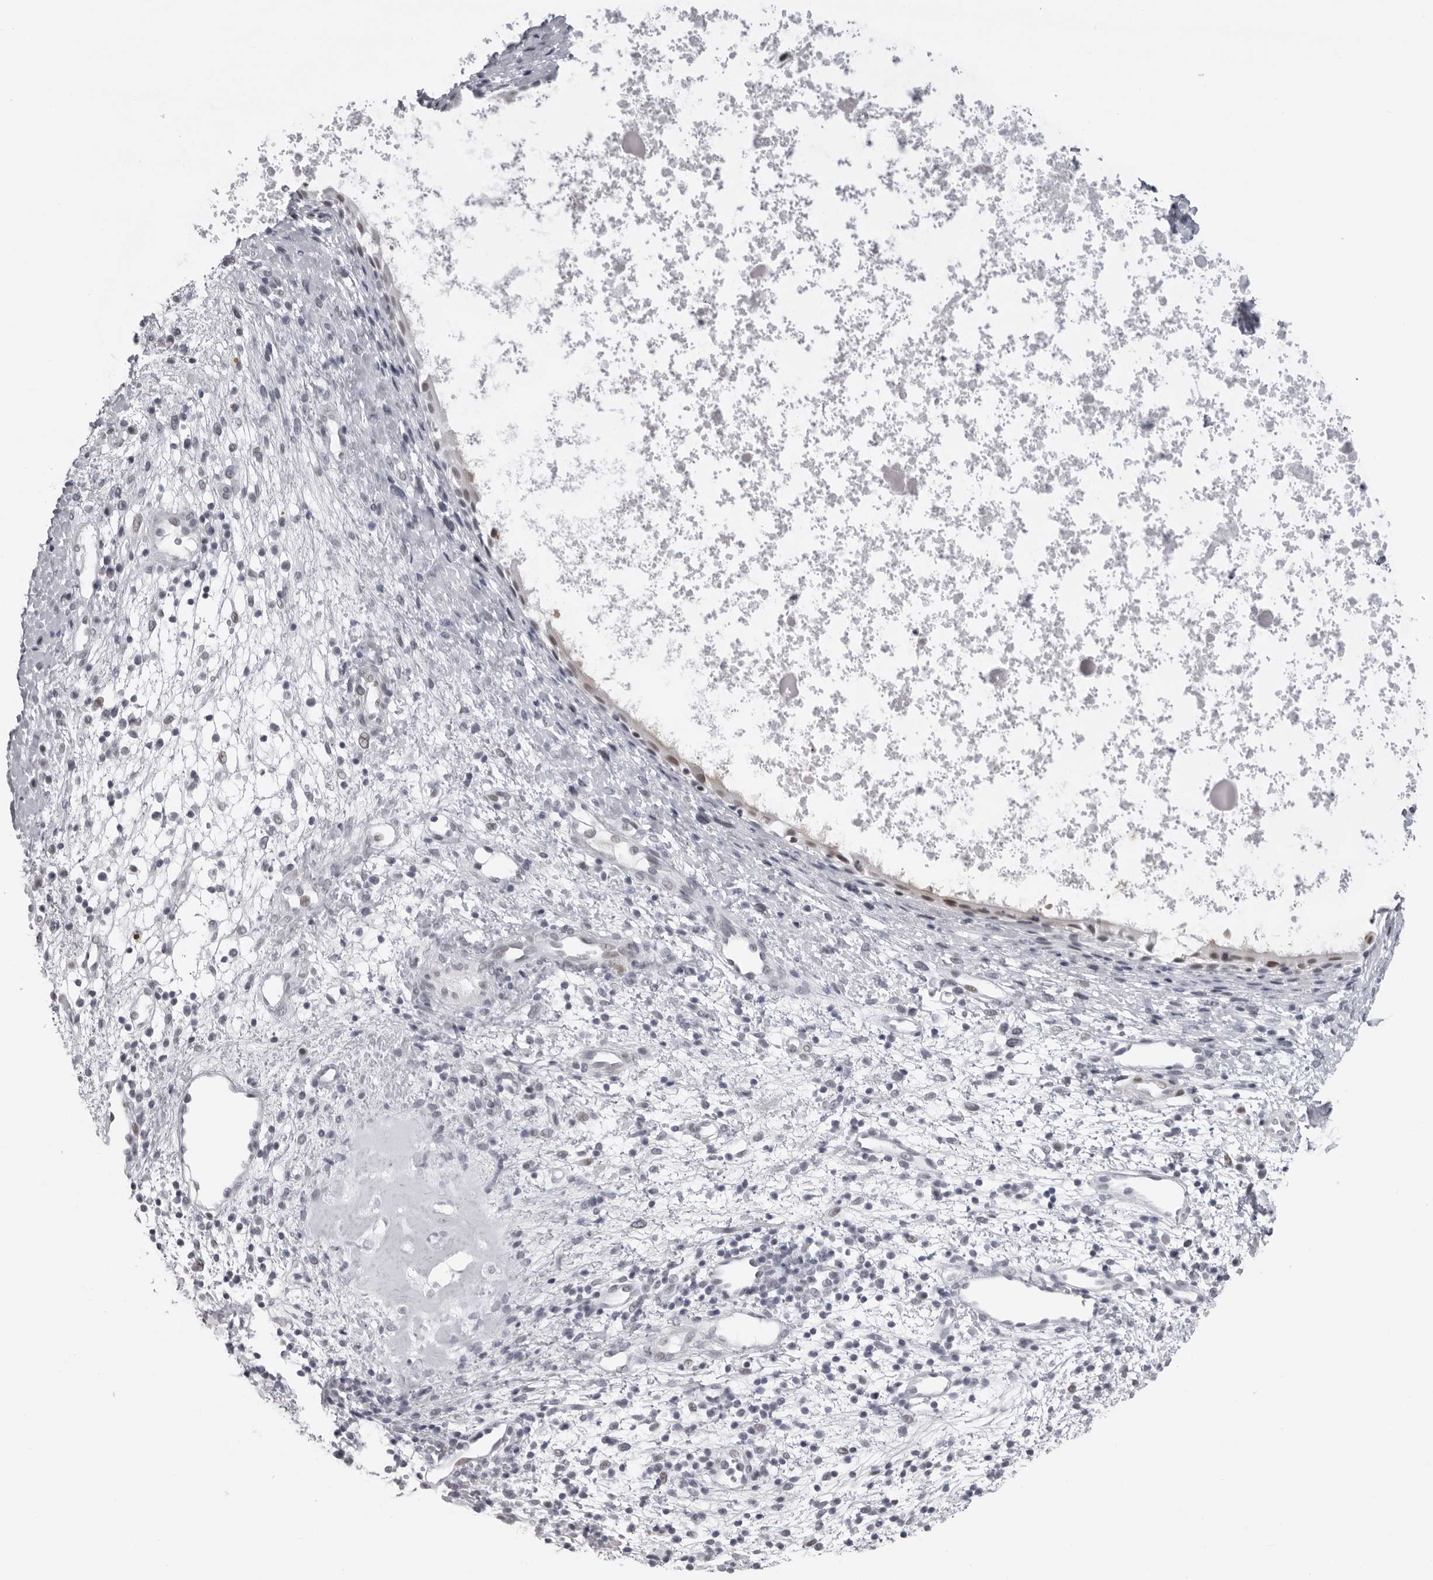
{"staining": {"intensity": "weak", "quantity": "25%-75%", "location": "nuclear"}, "tissue": "nasopharynx", "cell_type": "Respiratory epithelial cells", "image_type": "normal", "snomed": [{"axis": "morphology", "description": "Normal tissue, NOS"}, {"axis": "topography", "description": "Nasopharynx"}], "caption": "Immunohistochemical staining of unremarkable nasopharynx displays weak nuclear protein staining in about 25%-75% of respiratory epithelial cells.", "gene": "ESPN", "patient": {"sex": "male", "age": 22}}